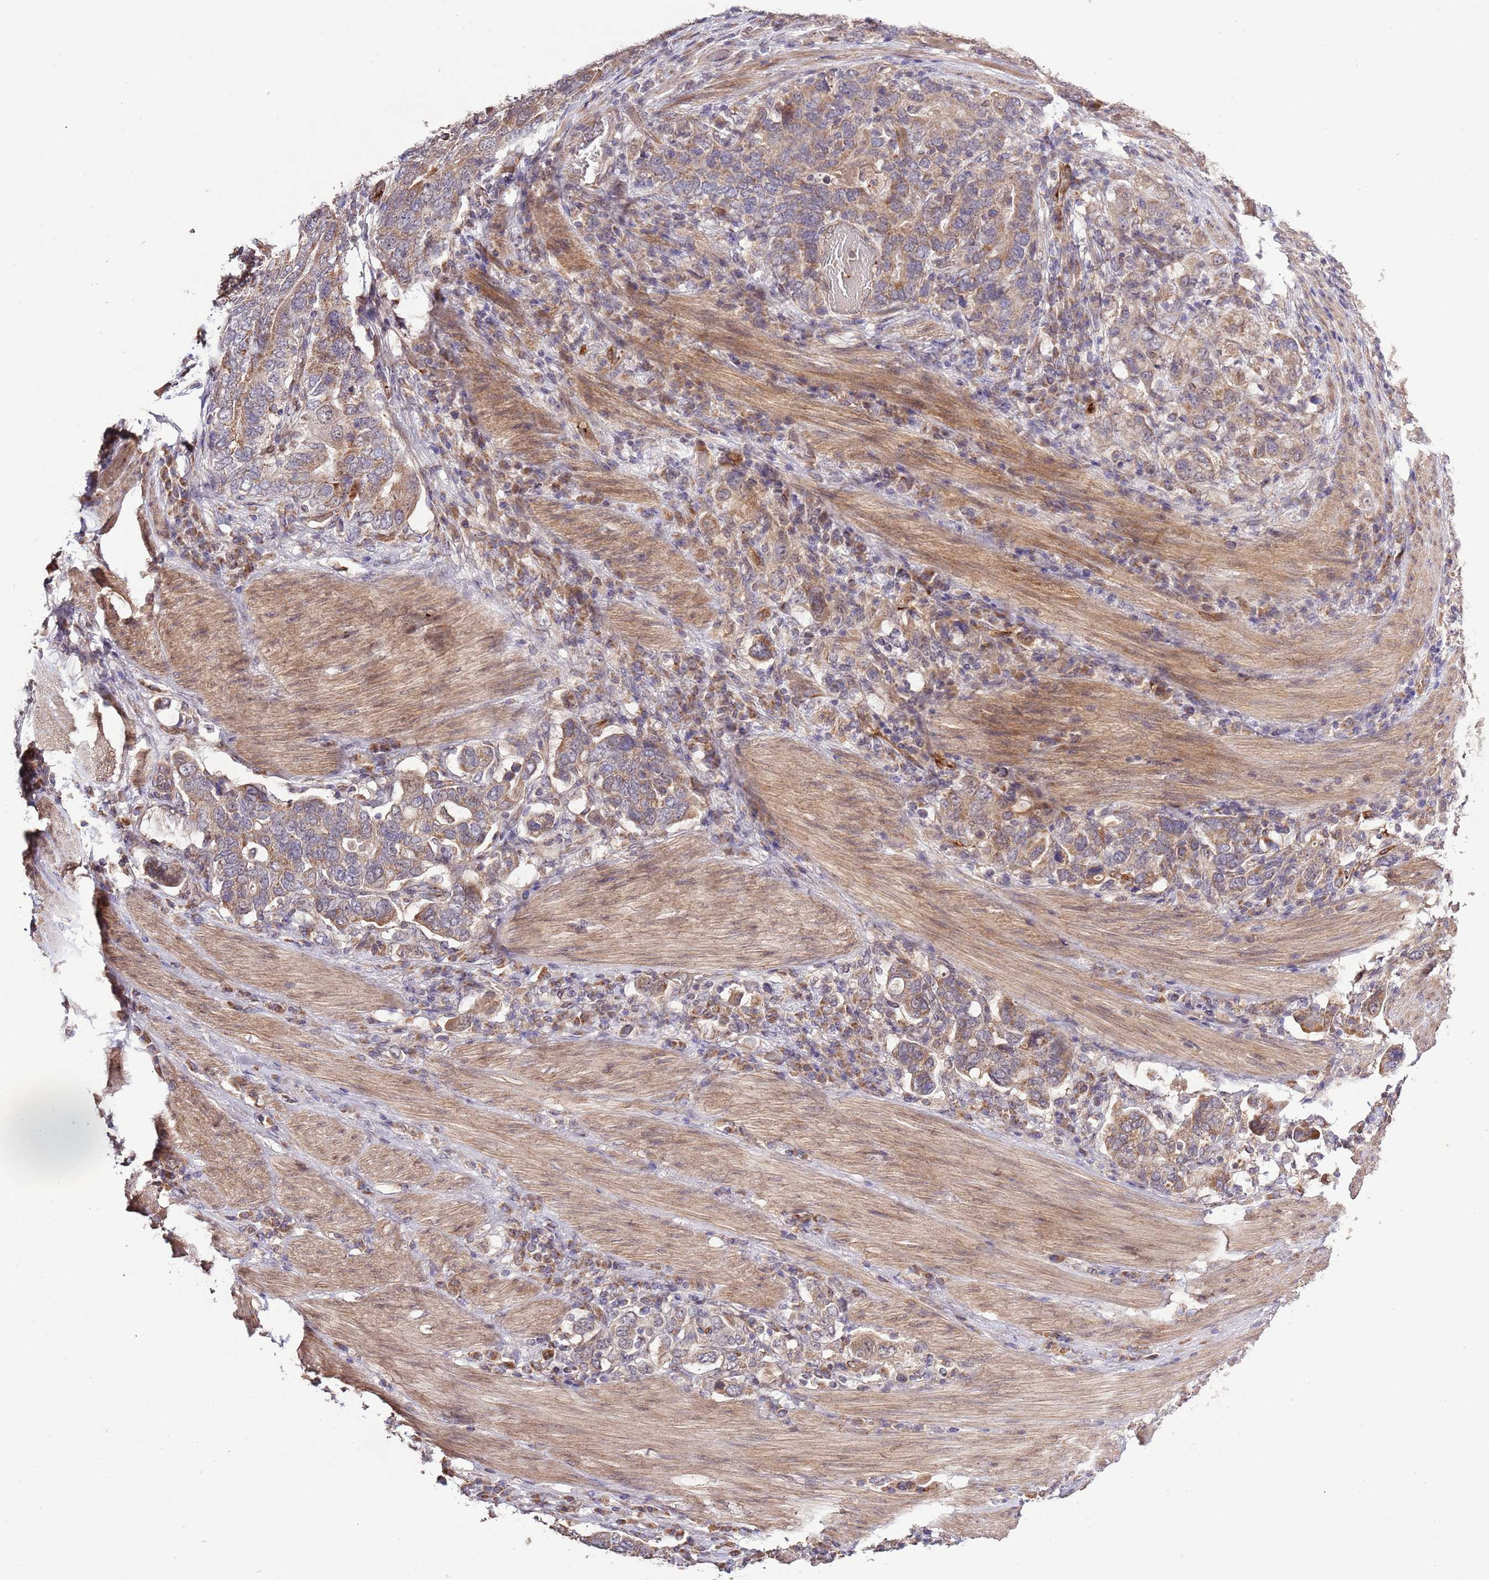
{"staining": {"intensity": "weak", "quantity": ">75%", "location": "cytoplasmic/membranous"}, "tissue": "stomach cancer", "cell_type": "Tumor cells", "image_type": "cancer", "snomed": [{"axis": "morphology", "description": "Adenocarcinoma, NOS"}, {"axis": "topography", "description": "Stomach, upper"}, {"axis": "topography", "description": "Stomach"}], "caption": "Immunohistochemical staining of stomach adenocarcinoma shows weak cytoplasmic/membranous protein staining in approximately >75% of tumor cells. (DAB IHC with brightfield microscopy, high magnification).", "gene": "IVD", "patient": {"sex": "male", "age": 62}}